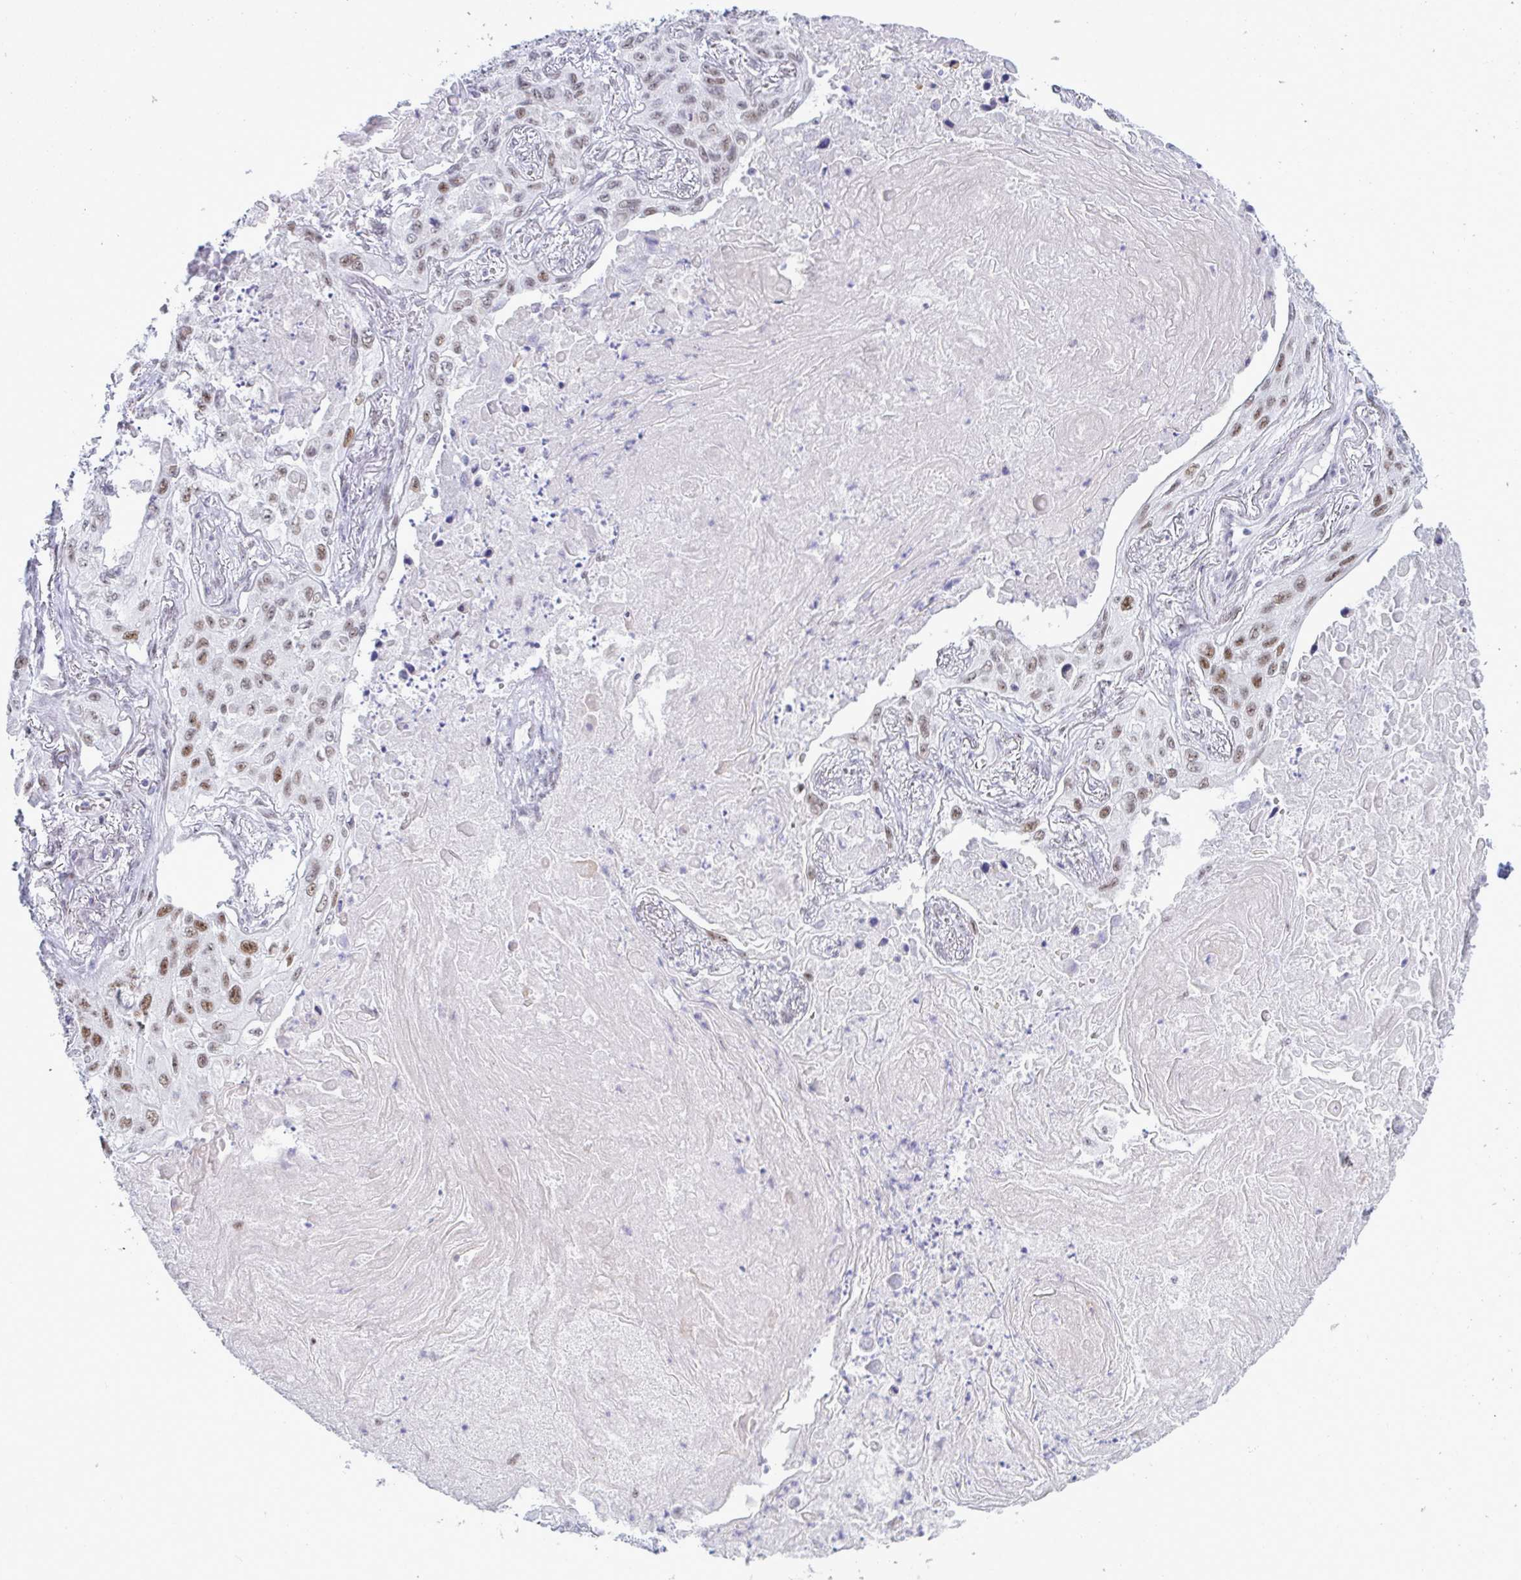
{"staining": {"intensity": "moderate", "quantity": "25%-75%", "location": "nuclear"}, "tissue": "lung cancer", "cell_type": "Tumor cells", "image_type": "cancer", "snomed": [{"axis": "morphology", "description": "Squamous cell carcinoma, NOS"}, {"axis": "topography", "description": "Lung"}], "caption": "Tumor cells display medium levels of moderate nuclear expression in about 25%-75% of cells in human lung squamous cell carcinoma.", "gene": "PPP1R10", "patient": {"sex": "male", "age": 75}}